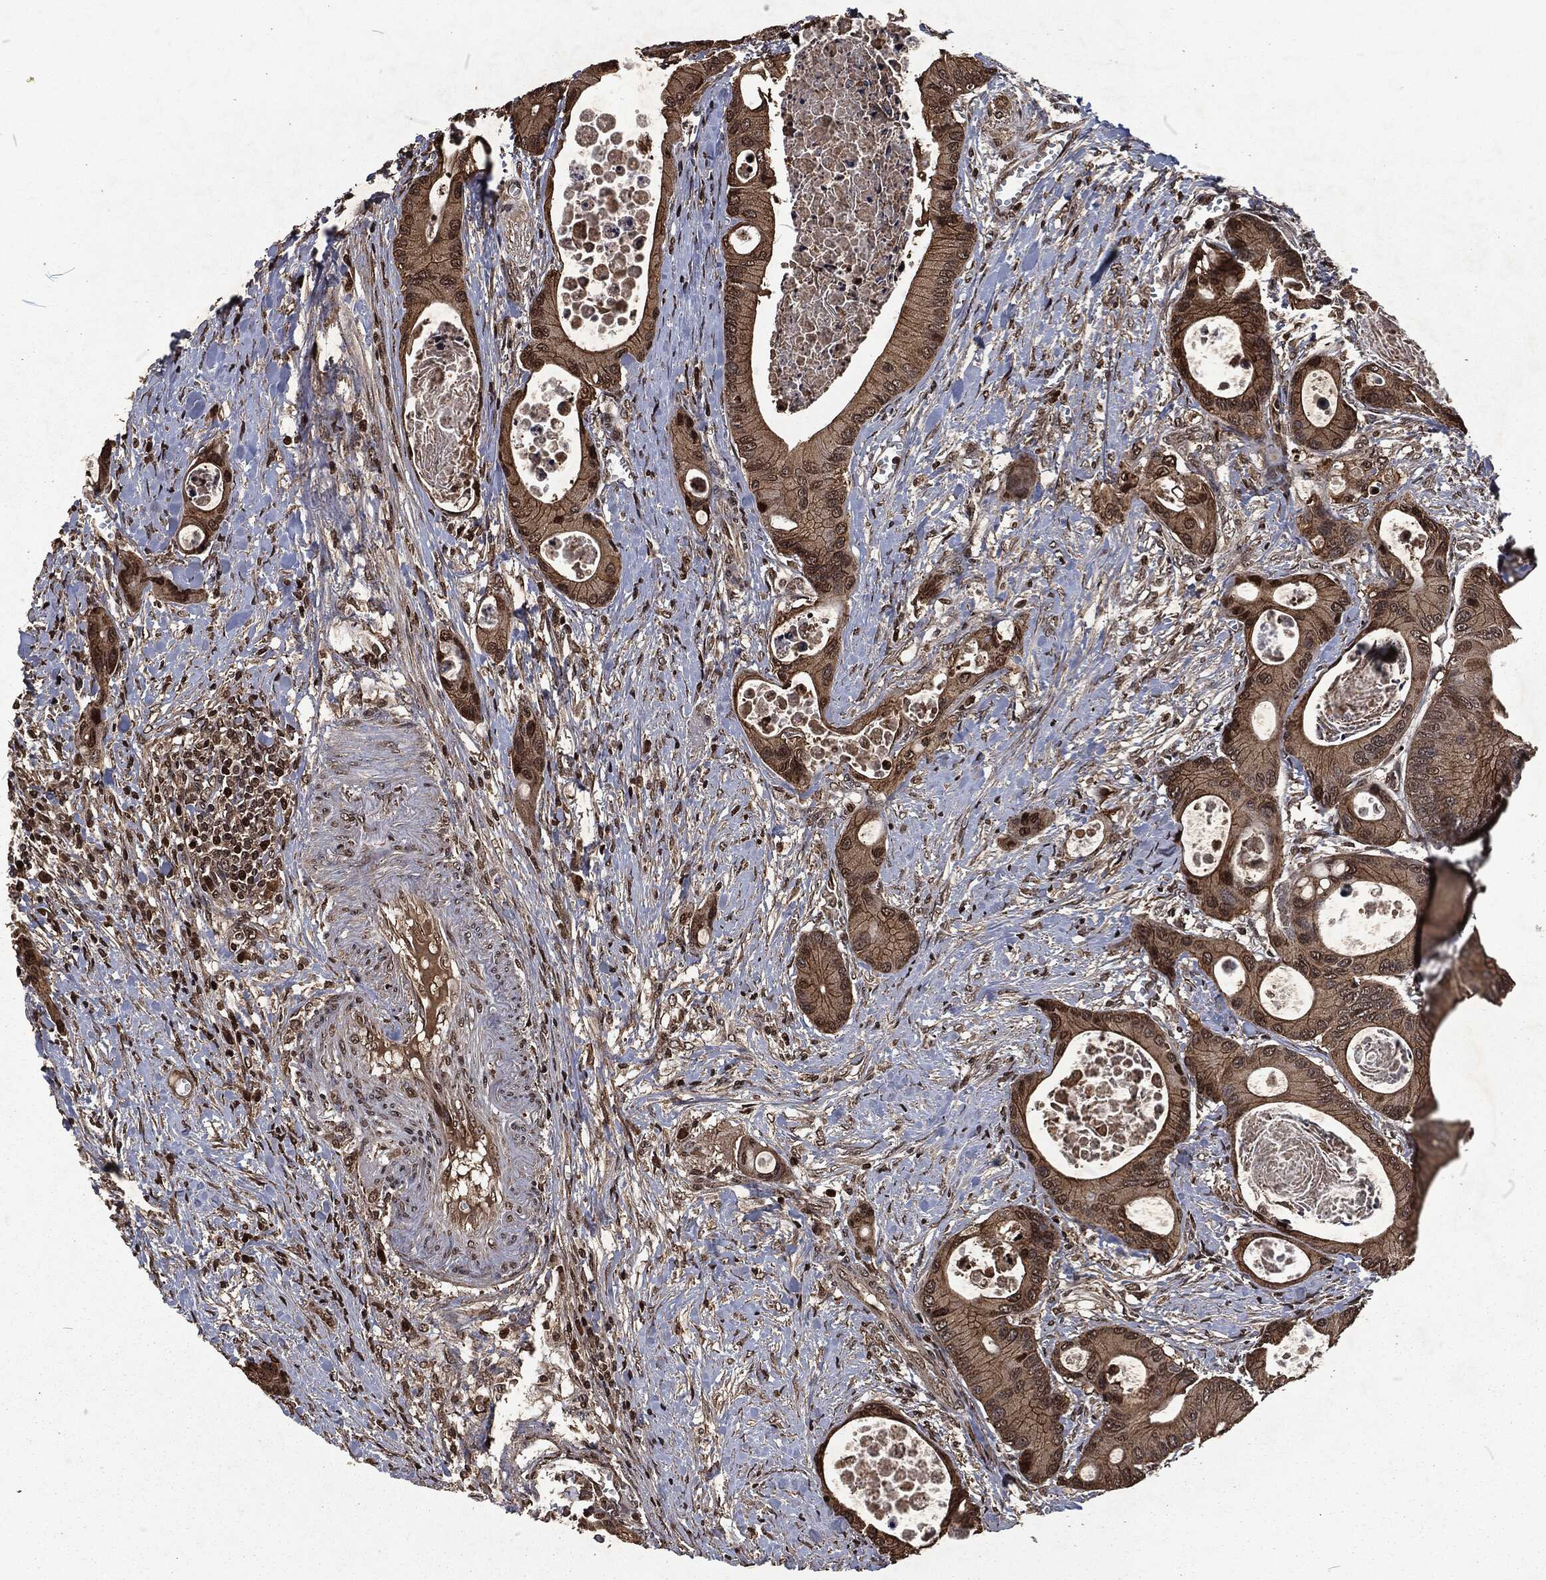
{"staining": {"intensity": "strong", "quantity": "<25%", "location": "nuclear"}, "tissue": "colorectal cancer", "cell_type": "Tumor cells", "image_type": "cancer", "snomed": [{"axis": "morphology", "description": "Adenocarcinoma, NOS"}, {"axis": "topography", "description": "Colon"}], "caption": "A histopathology image of human adenocarcinoma (colorectal) stained for a protein displays strong nuclear brown staining in tumor cells.", "gene": "SNAI1", "patient": {"sex": "female", "age": 78}}